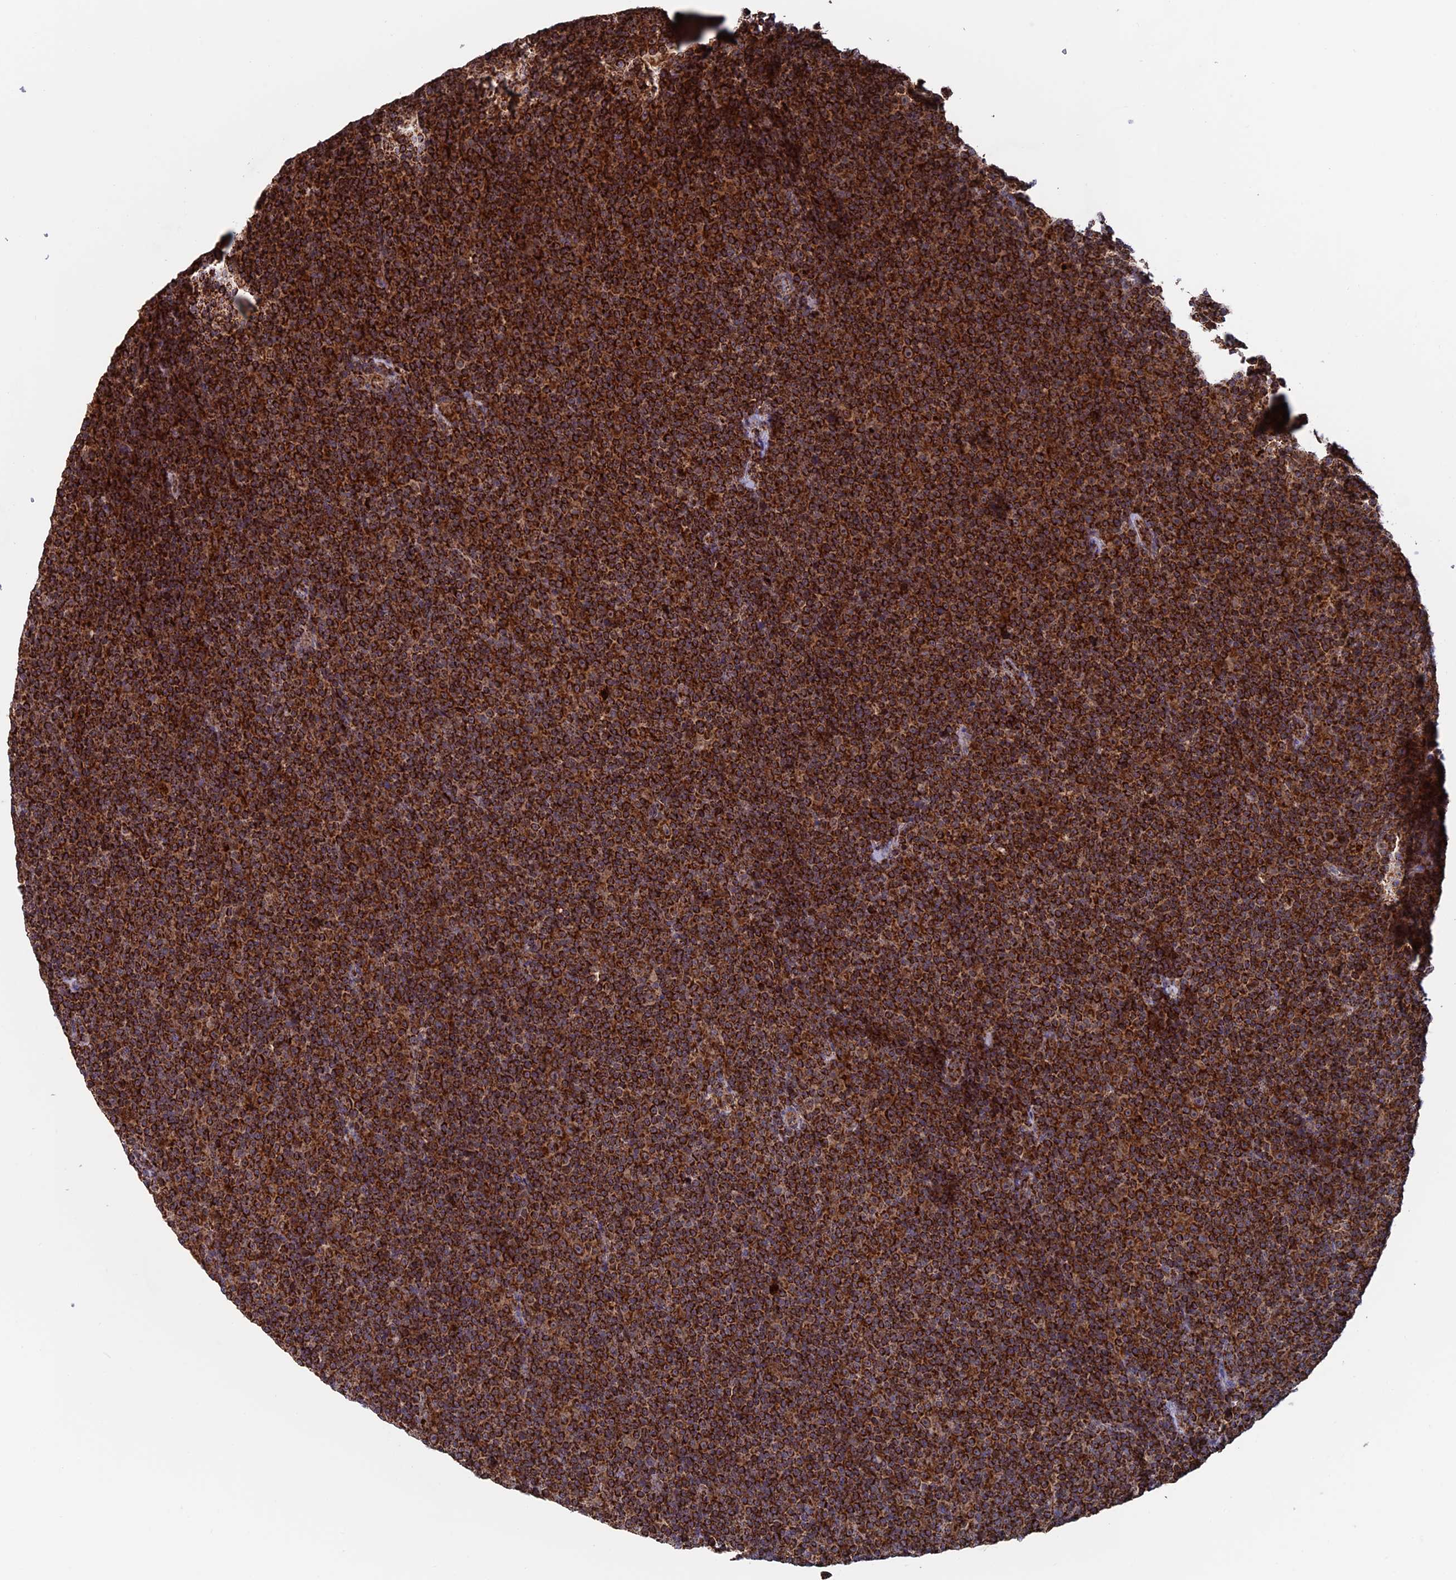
{"staining": {"intensity": "strong", "quantity": ">75%", "location": "cytoplasmic/membranous"}, "tissue": "lymphoma", "cell_type": "Tumor cells", "image_type": "cancer", "snomed": [{"axis": "morphology", "description": "Malignant lymphoma, non-Hodgkin's type, Low grade"}, {"axis": "topography", "description": "Lymph node"}], "caption": "Lymphoma stained with a protein marker displays strong staining in tumor cells.", "gene": "DTYMK", "patient": {"sex": "female", "age": 67}}